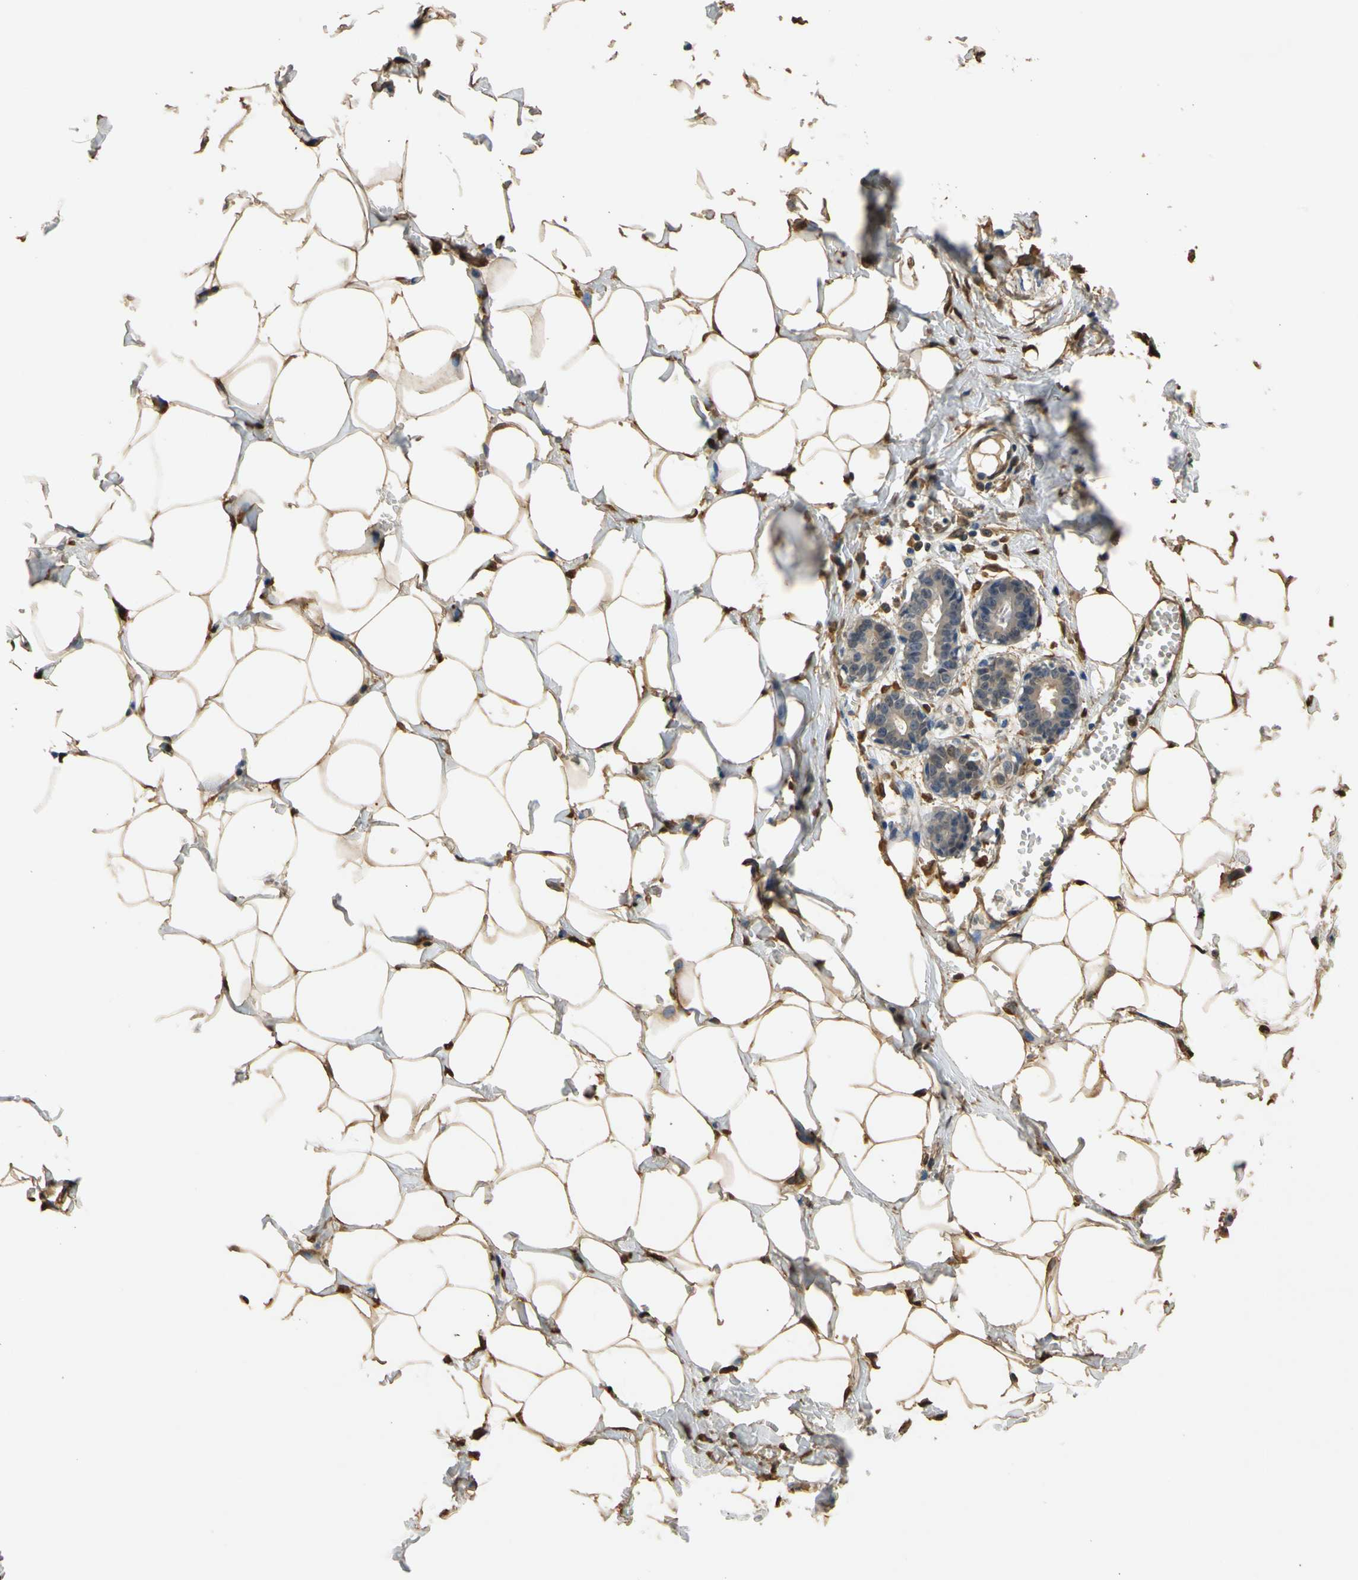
{"staining": {"intensity": "moderate", "quantity": ">75%", "location": "nuclear"}, "tissue": "breast", "cell_type": "Adipocytes", "image_type": "normal", "snomed": [{"axis": "morphology", "description": "Normal tissue, NOS"}, {"axis": "topography", "description": "Breast"}], "caption": "DAB immunohistochemical staining of normal human breast demonstrates moderate nuclear protein positivity in about >75% of adipocytes. (DAB = brown stain, brightfield microscopy at high magnification).", "gene": "S100A6", "patient": {"sex": "female", "age": 27}}